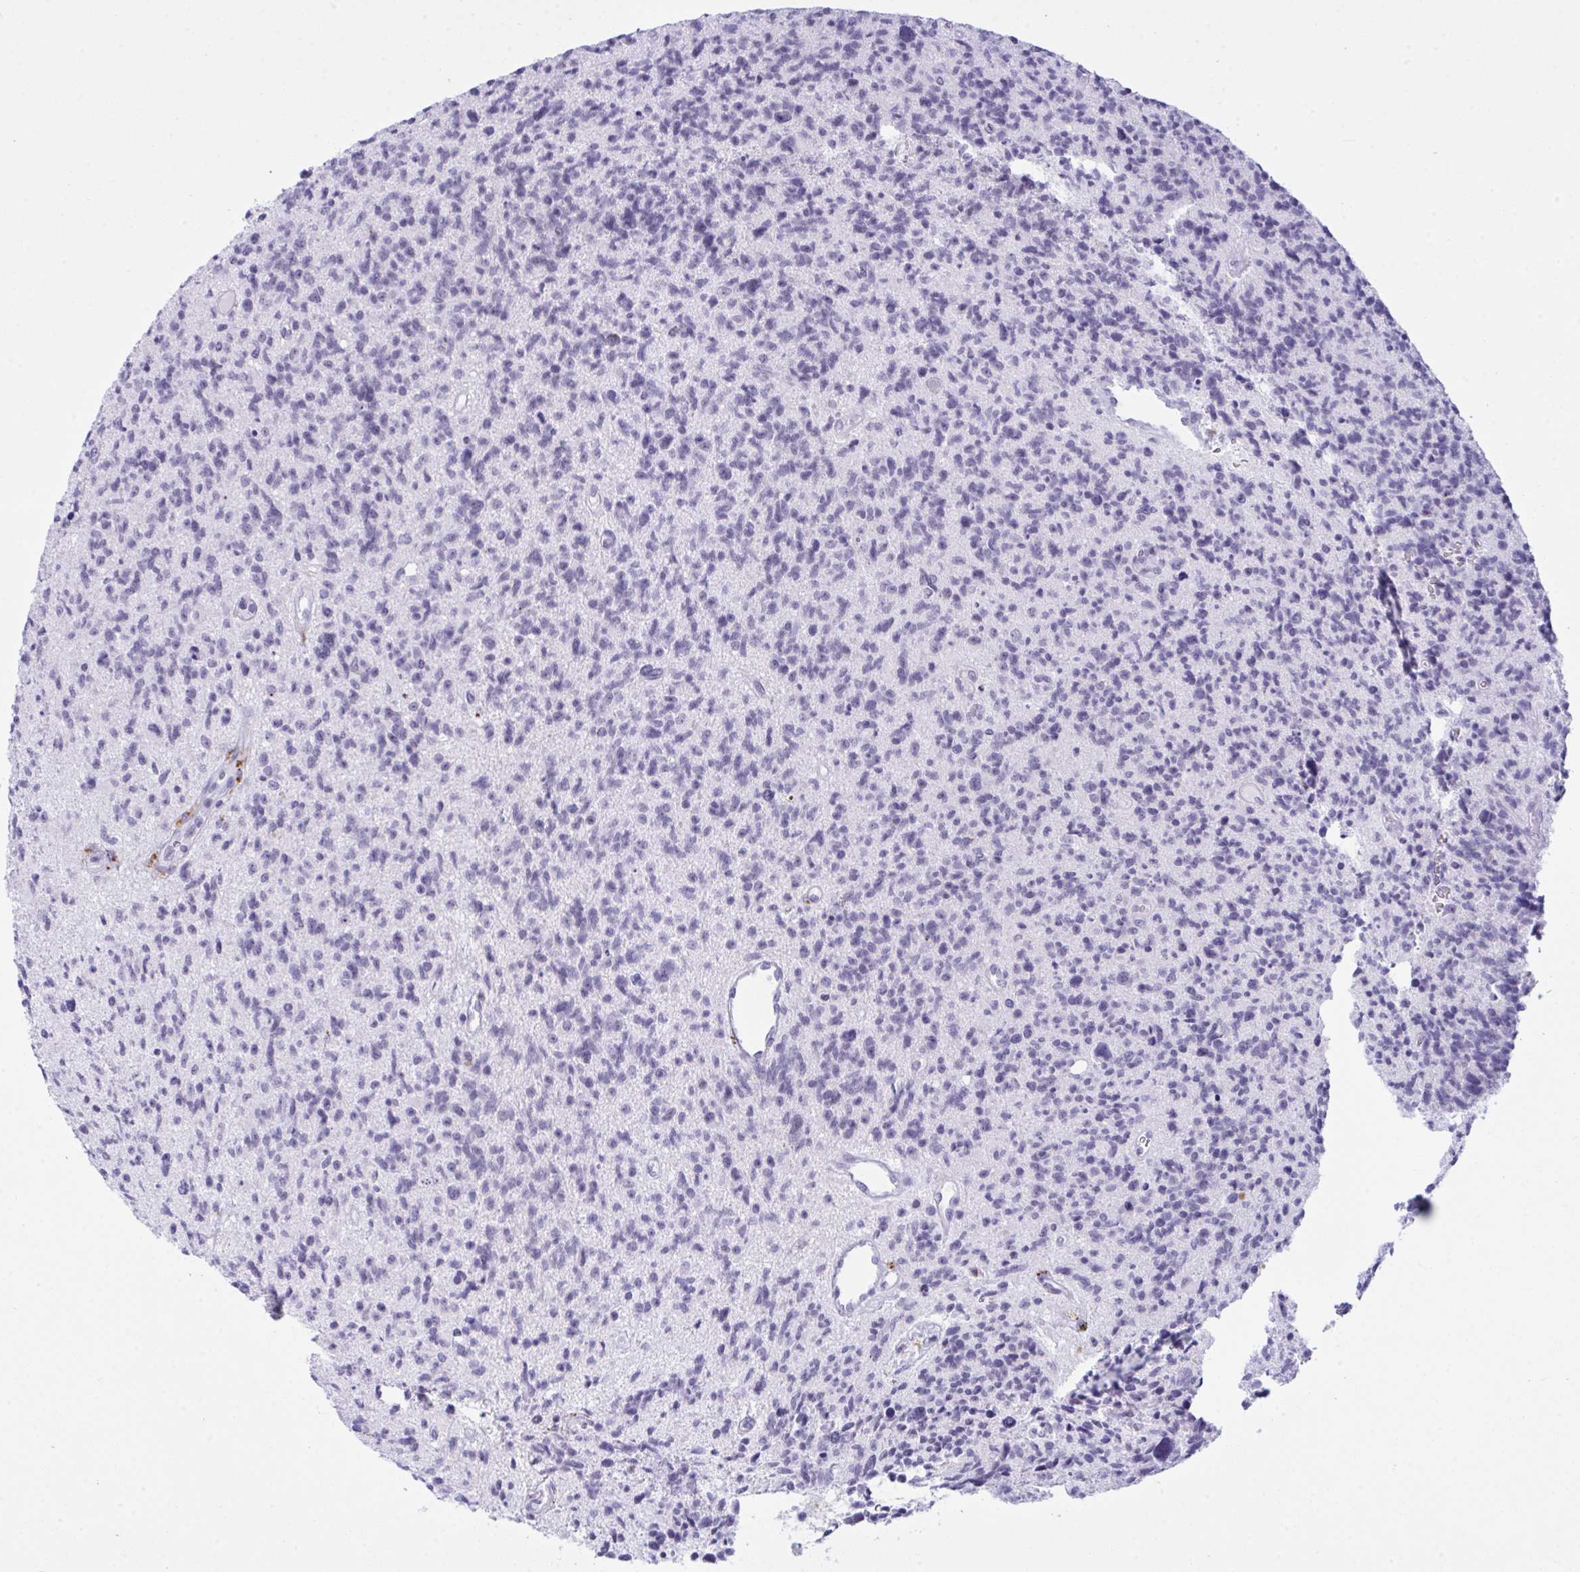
{"staining": {"intensity": "negative", "quantity": "none", "location": "none"}, "tissue": "glioma", "cell_type": "Tumor cells", "image_type": "cancer", "snomed": [{"axis": "morphology", "description": "Glioma, malignant, High grade"}, {"axis": "topography", "description": "Brain"}], "caption": "Immunohistochemistry (IHC) micrograph of neoplastic tissue: glioma stained with DAB reveals no significant protein expression in tumor cells.", "gene": "ELN", "patient": {"sex": "male", "age": 29}}